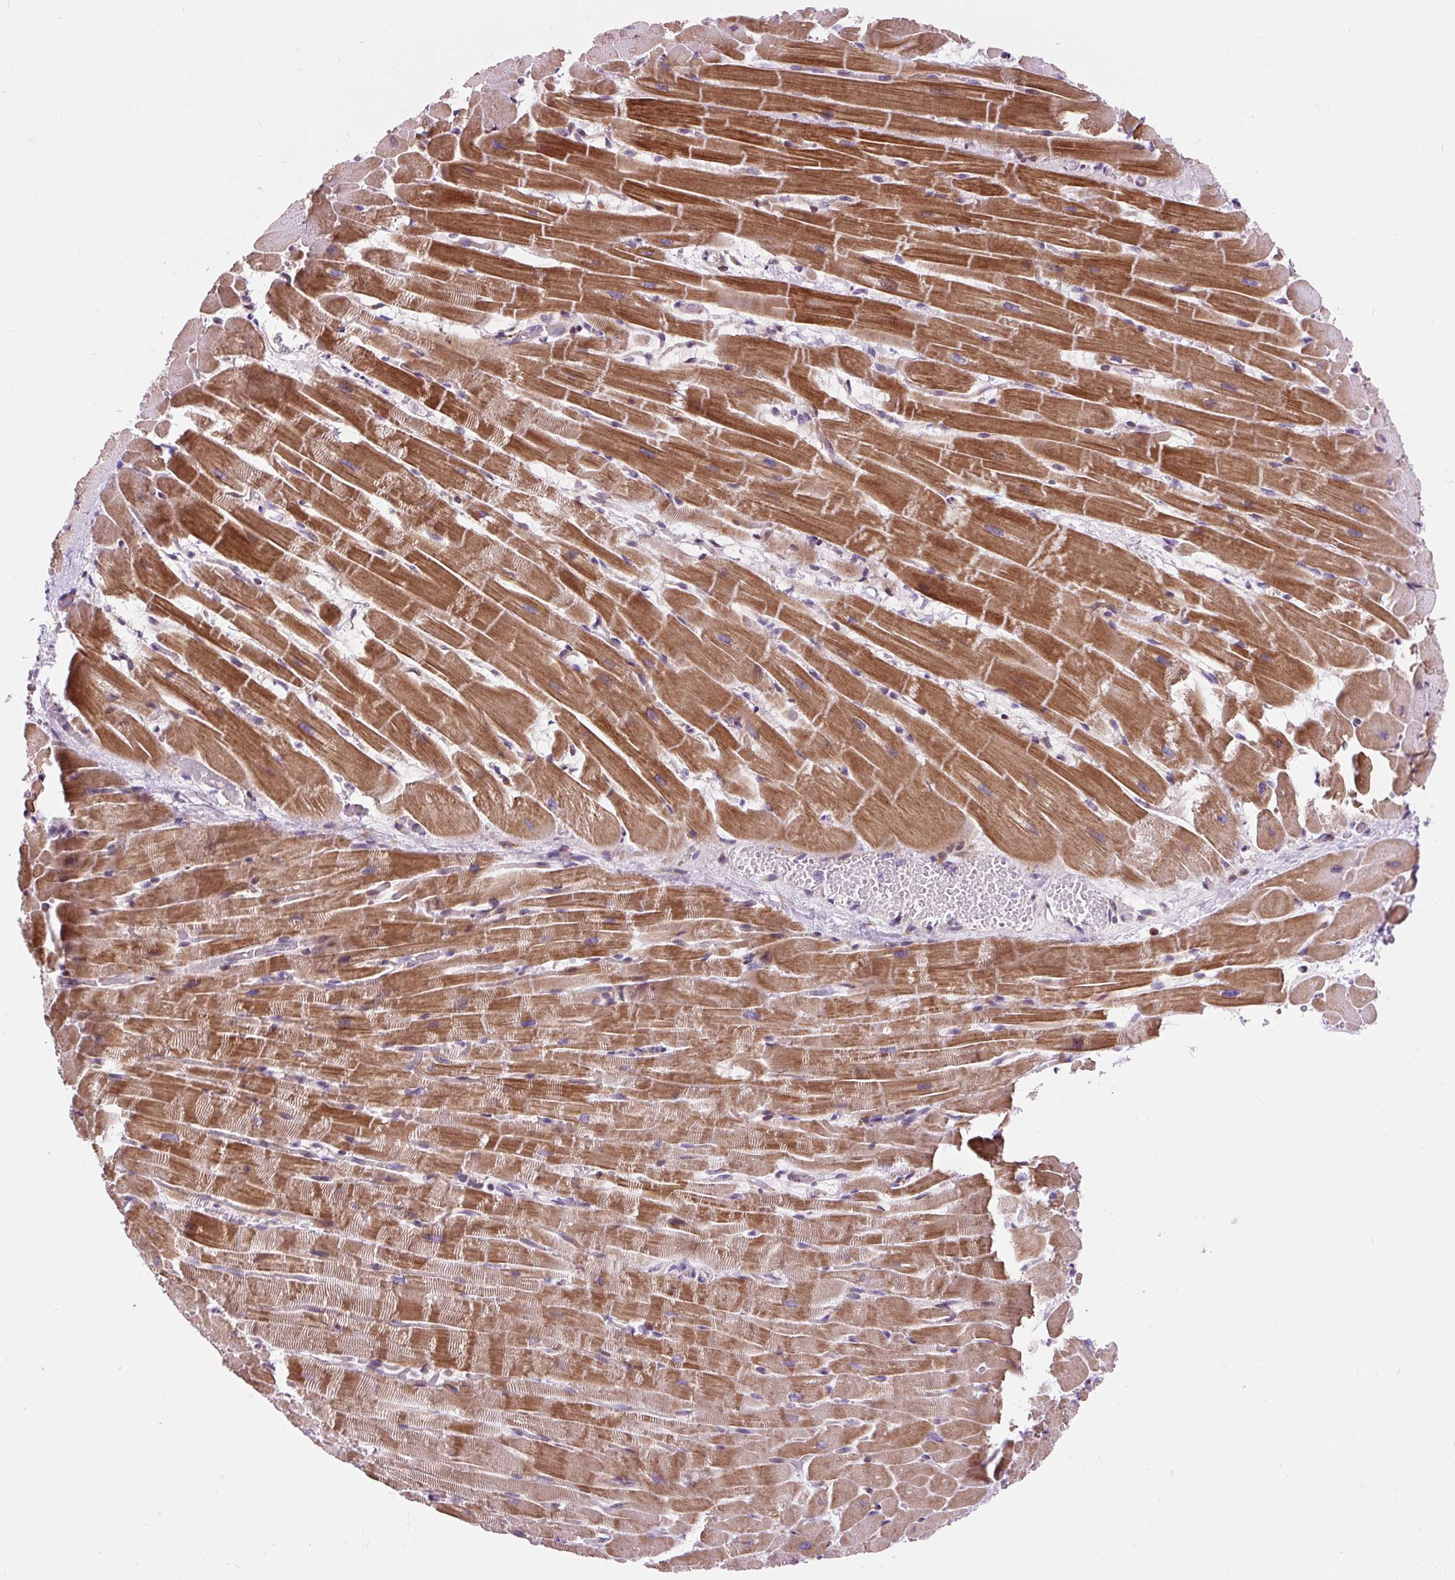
{"staining": {"intensity": "strong", "quantity": "25%-75%", "location": "cytoplasmic/membranous"}, "tissue": "heart muscle", "cell_type": "Cardiomyocytes", "image_type": "normal", "snomed": [{"axis": "morphology", "description": "Normal tissue, NOS"}, {"axis": "topography", "description": "Heart"}], "caption": "Immunohistochemistry micrograph of unremarkable heart muscle: human heart muscle stained using immunohistochemistry shows high levels of strong protein expression localized specifically in the cytoplasmic/membranous of cardiomyocytes, appearing as a cytoplasmic/membranous brown color.", "gene": "CISD3", "patient": {"sex": "male", "age": 37}}